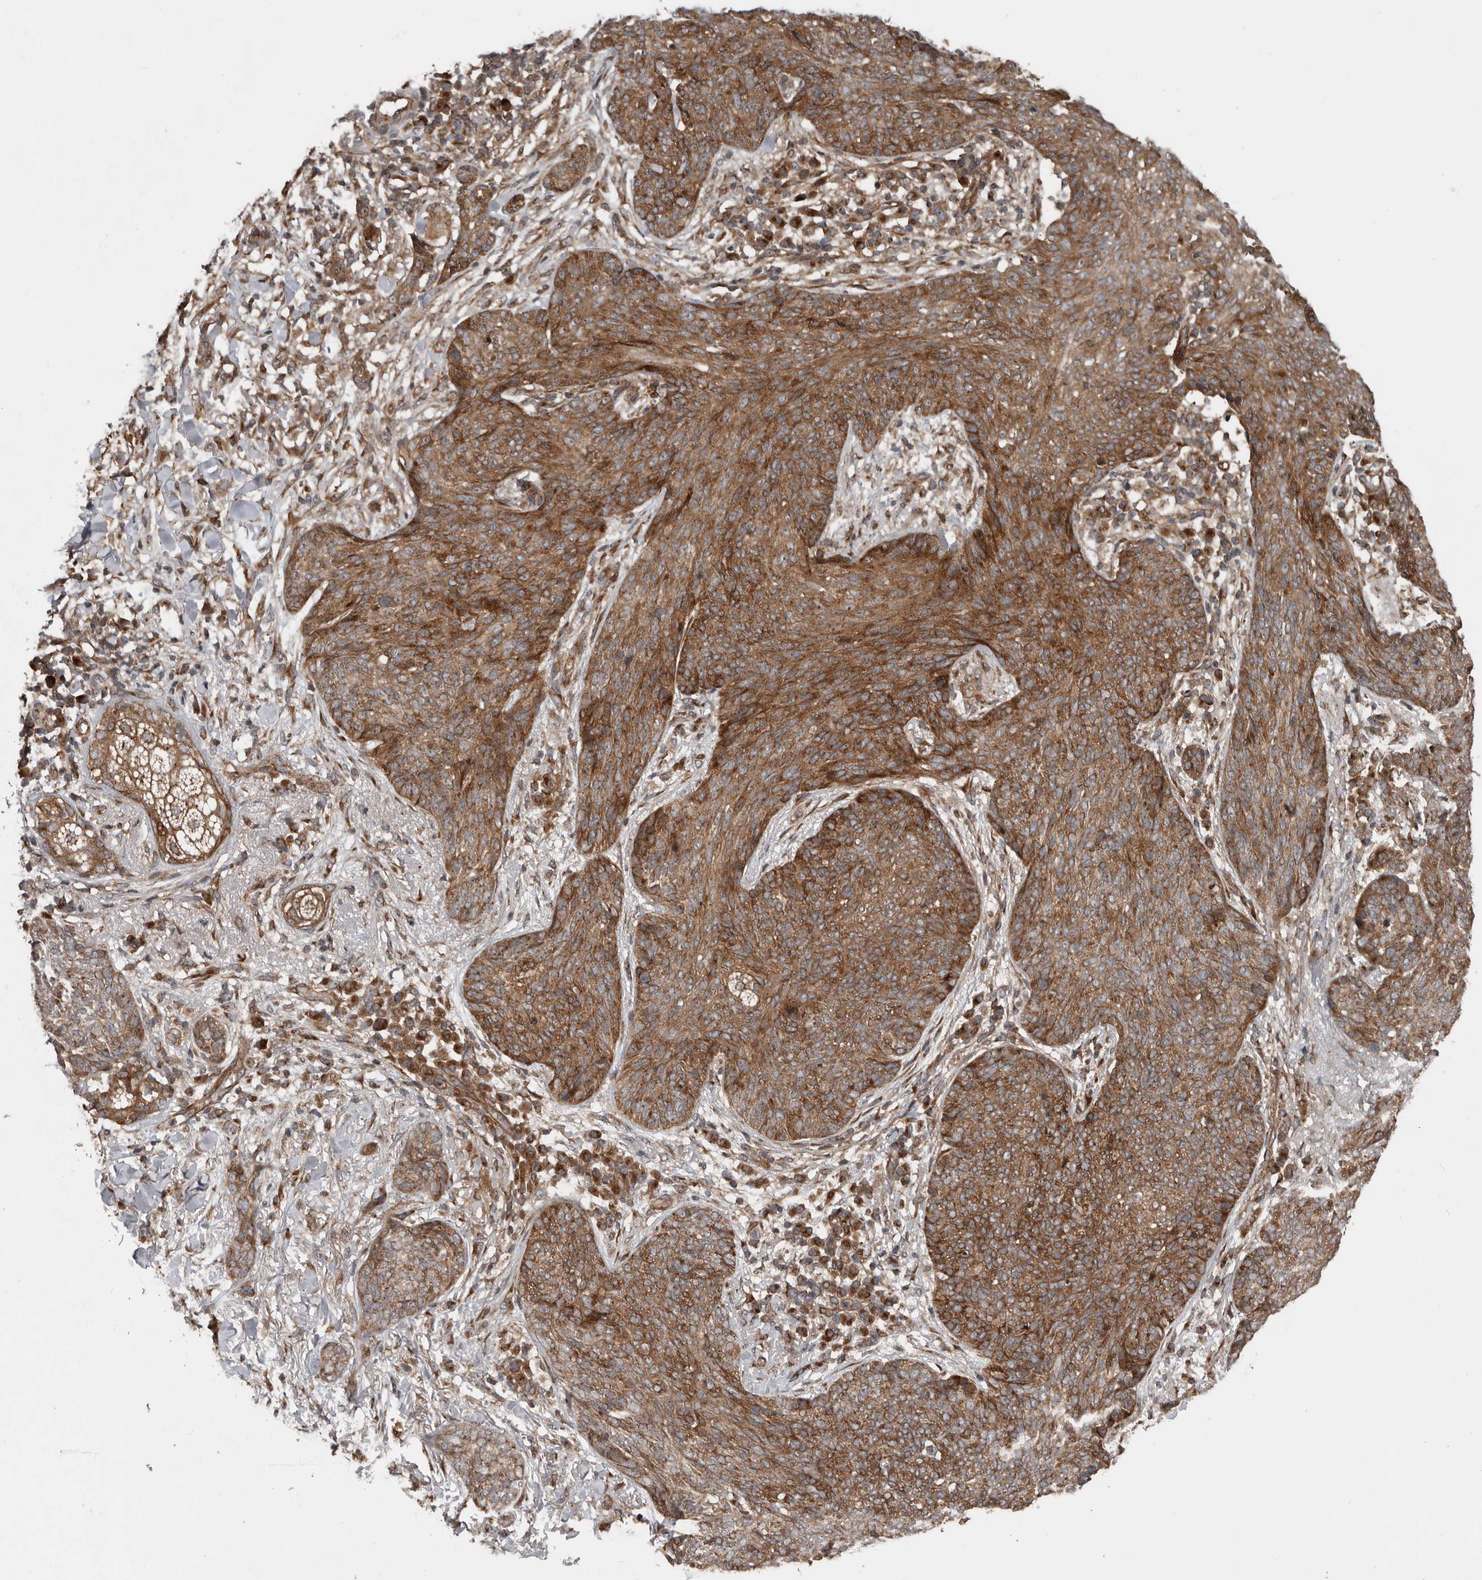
{"staining": {"intensity": "moderate", "quantity": ">75%", "location": "cytoplasmic/membranous"}, "tissue": "skin cancer", "cell_type": "Tumor cells", "image_type": "cancer", "snomed": [{"axis": "morphology", "description": "Basal cell carcinoma"}, {"axis": "topography", "description": "Skin"}], "caption": "IHC image of human skin basal cell carcinoma stained for a protein (brown), which shows medium levels of moderate cytoplasmic/membranous staining in about >75% of tumor cells.", "gene": "CCDC190", "patient": {"sex": "male", "age": 85}}